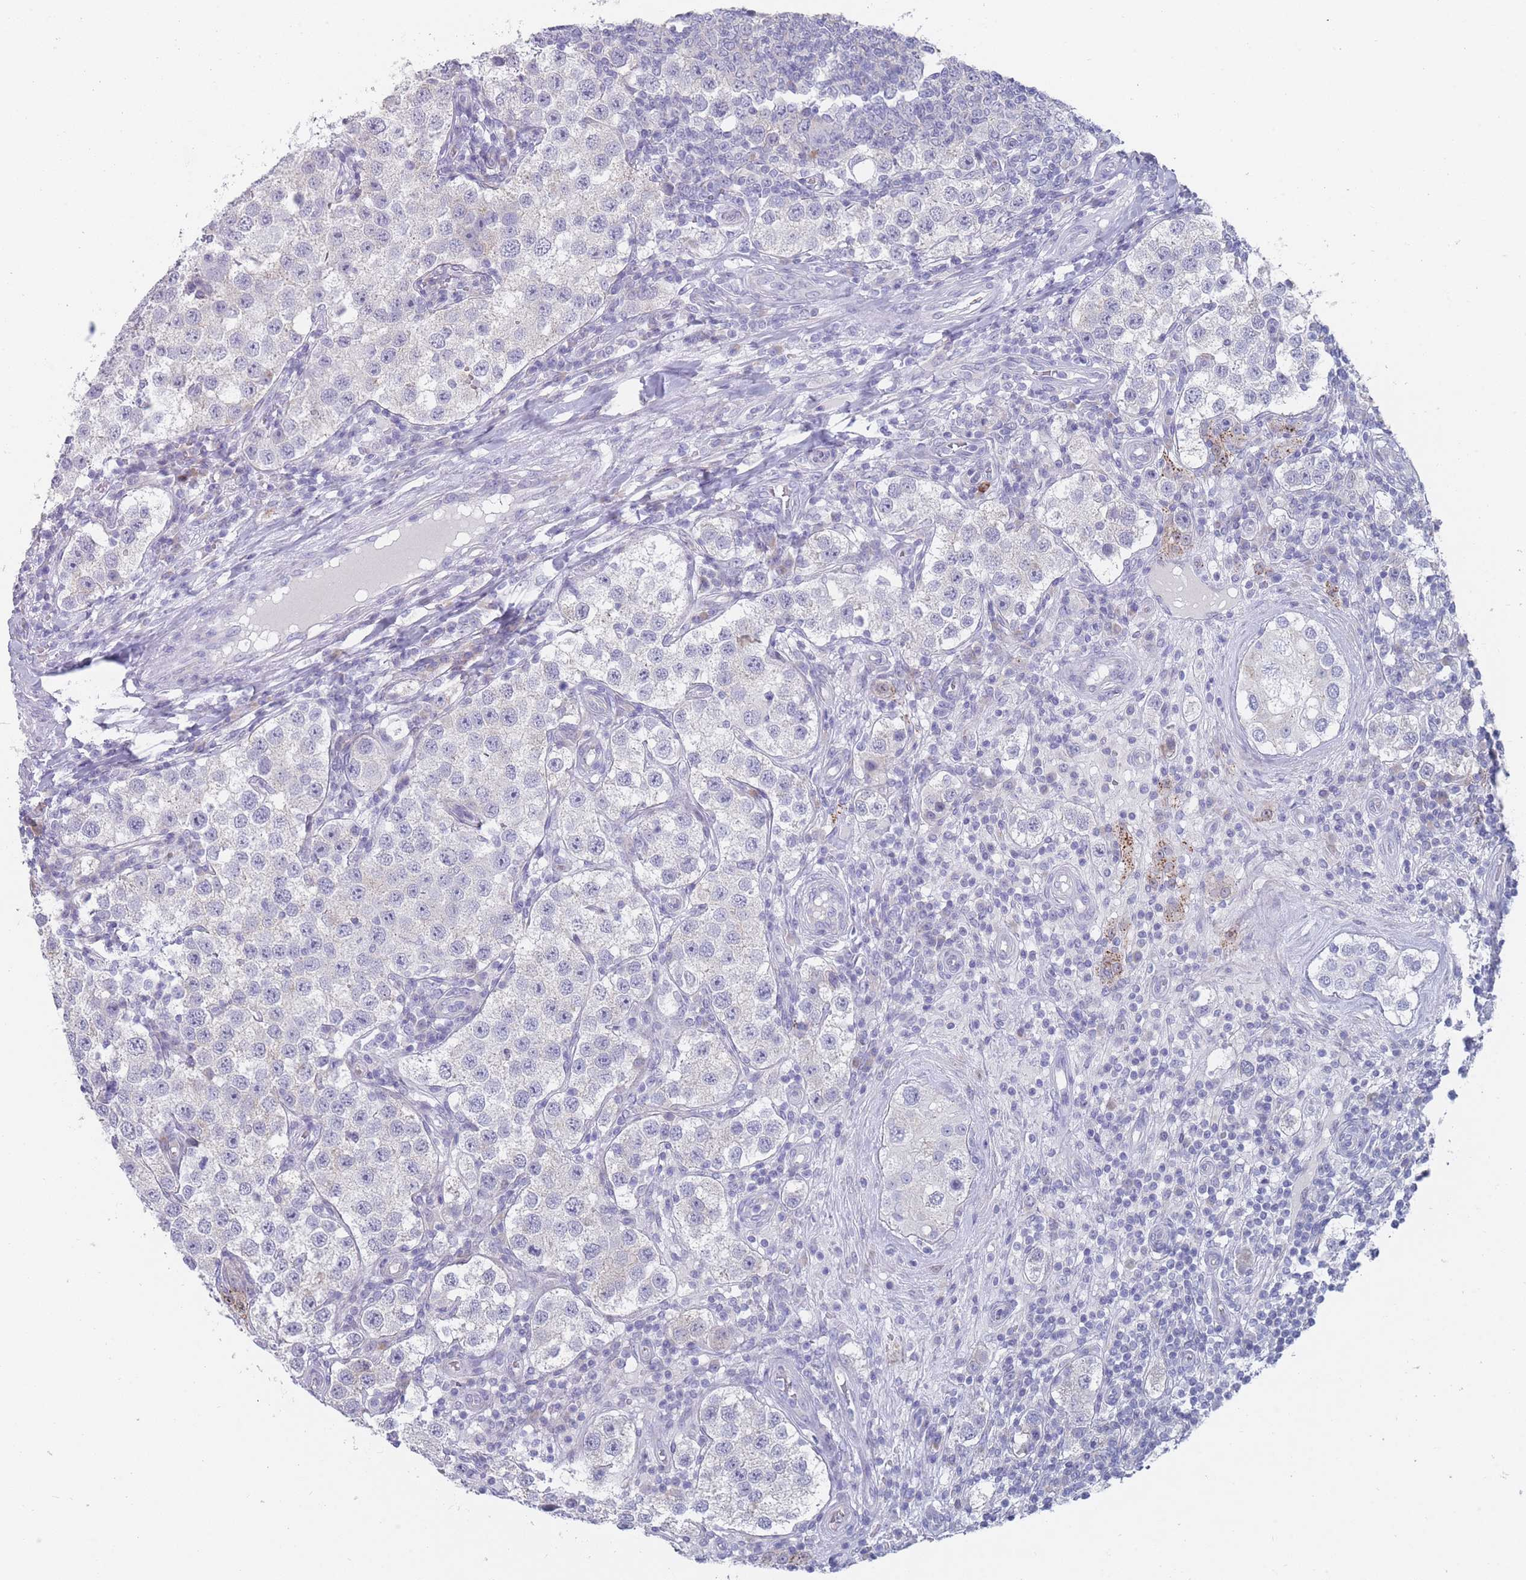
{"staining": {"intensity": "negative", "quantity": "none", "location": "none"}, "tissue": "testis cancer", "cell_type": "Tumor cells", "image_type": "cancer", "snomed": [{"axis": "morphology", "description": "Seminoma, NOS"}, {"axis": "topography", "description": "Testis"}], "caption": "High magnification brightfield microscopy of testis cancer stained with DAB (3,3'-diaminobenzidine) (brown) and counterstained with hematoxylin (blue): tumor cells show no significant positivity. (IHC, brightfield microscopy, high magnification).", "gene": "PIGU", "patient": {"sex": "male", "age": 37}}